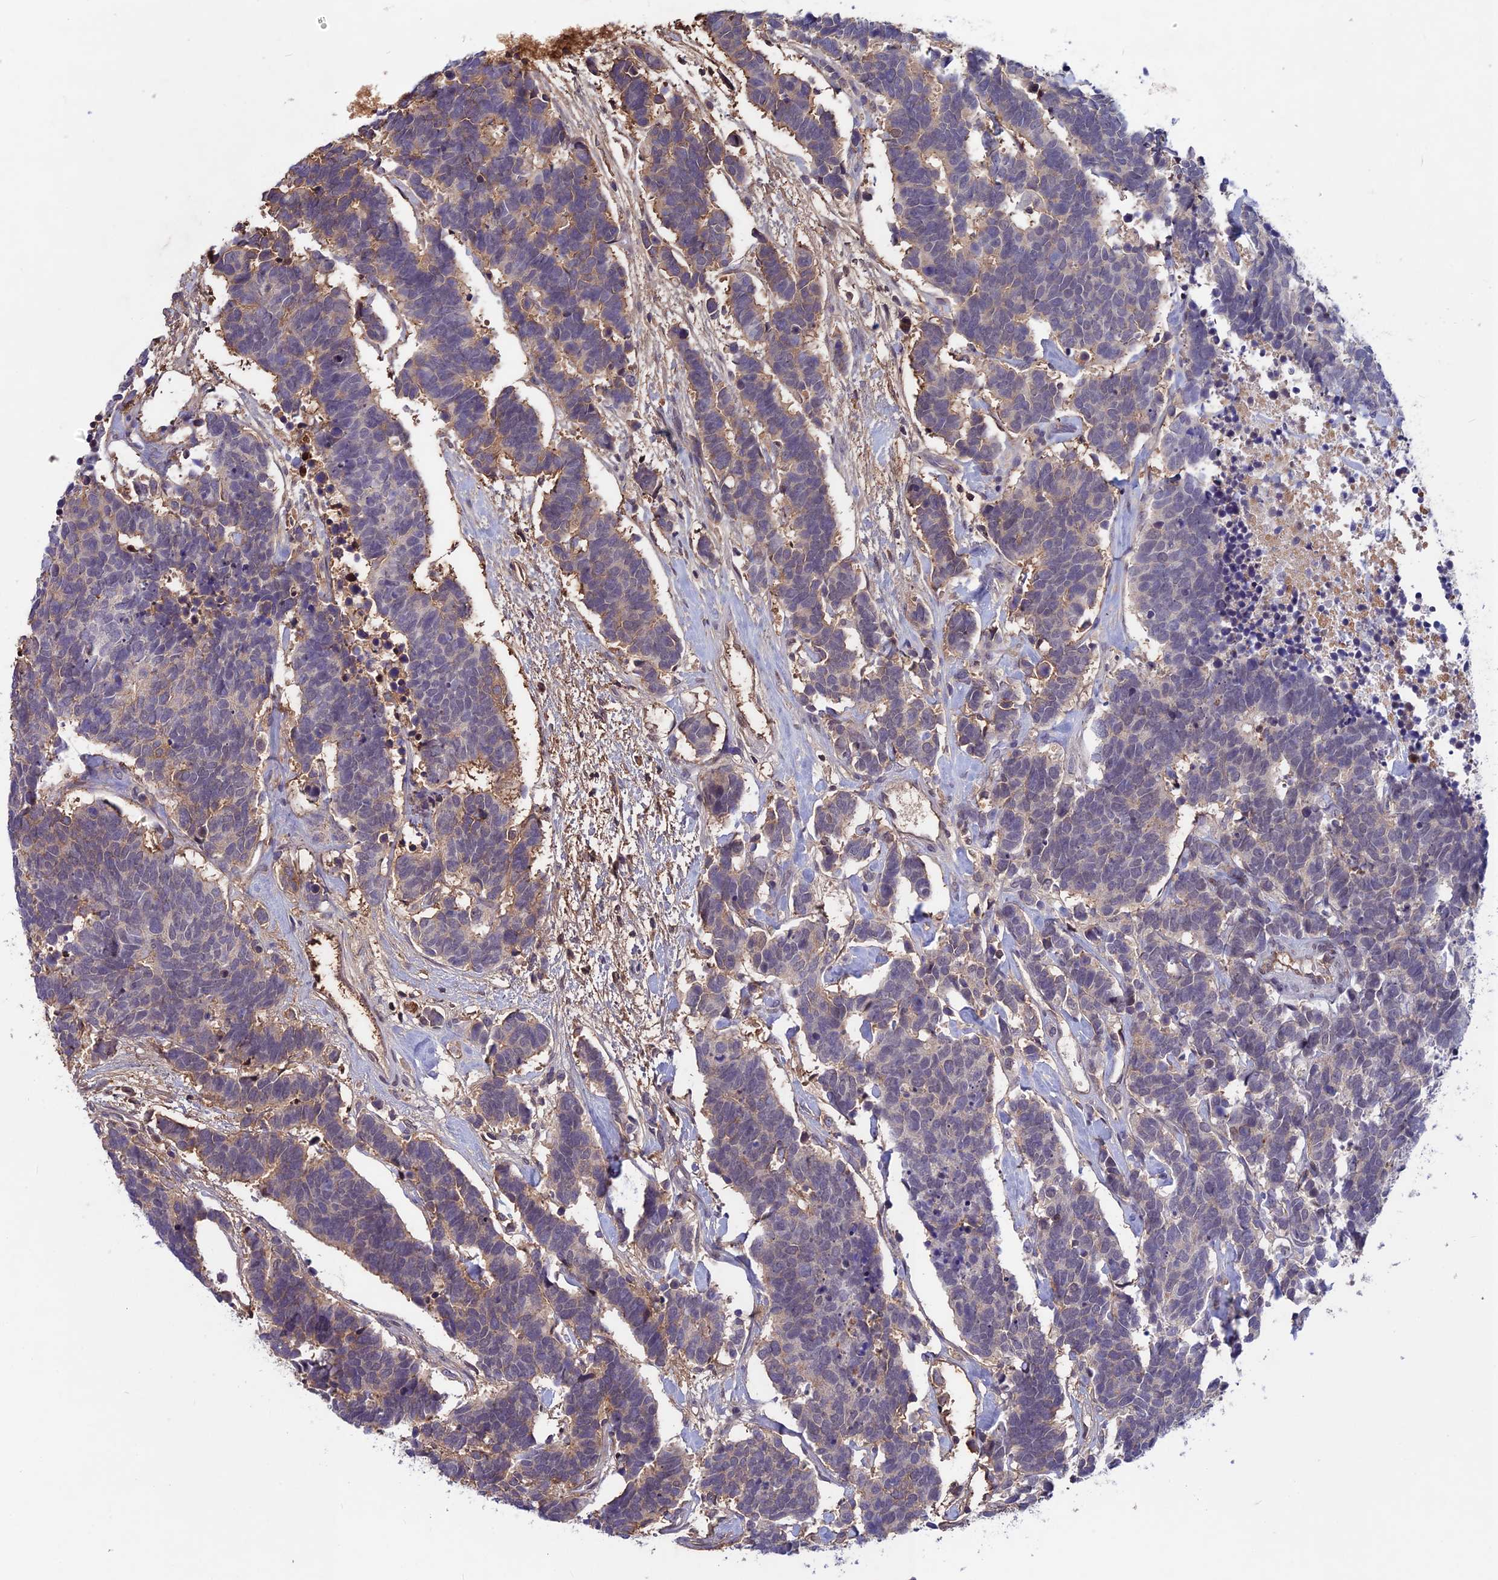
{"staining": {"intensity": "weak", "quantity": "<25%", "location": "cytoplasmic/membranous"}, "tissue": "carcinoid", "cell_type": "Tumor cells", "image_type": "cancer", "snomed": [{"axis": "morphology", "description": "Carcinoma, NOS"}, {"axis": "morphology", "description": "Carcinoid, malignant, NOS"}, {"axis": "topography", "description": "Urinary bladder"}], "caption": "This is an IHC histopathology image of carcinoma. There is no positivity in tumor cells.", "gene": "FKBPL", "patient": {"sex": "male", "age": 57}}